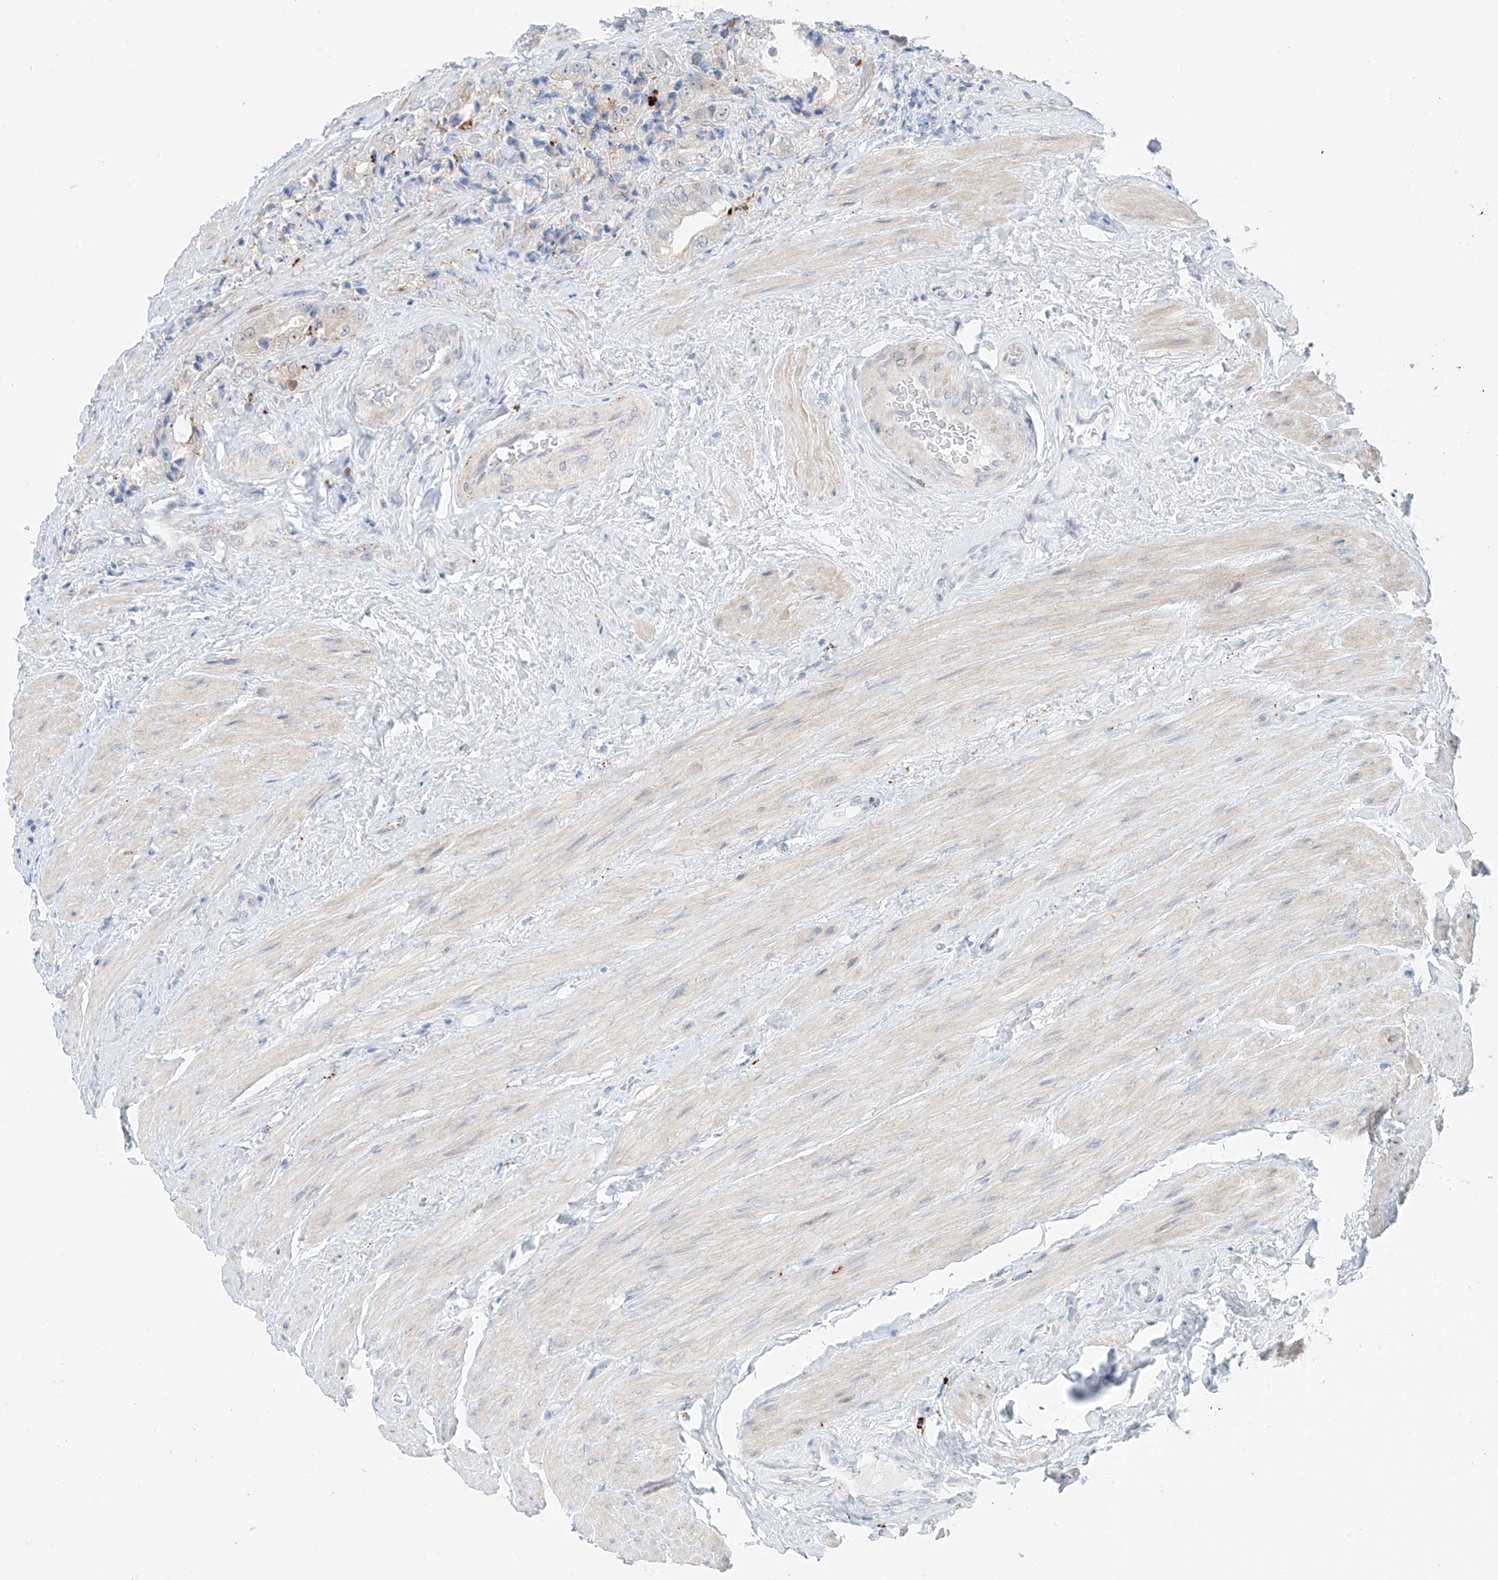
{"staining": {"intensity": "negative", "quantity": "none", "location": "none"}, "tissue": "prostate cancer", "cell_type": "Tumor cells", "image_type": "cancer", "snomed": [{"axis": "morphology", "description": "Adenocarcinoma, High grade"}, {"axis": "topography", "description": "Prostate"}], "caption": "Immunohistochemistry of human prostate cancer reveals no expression in tumor cells. (Stains: DAB (3,3'-diaminobenzidine) immunohistochemistry with hematoxylin counter stain, Microscopy: brightfield microscopy at high magnification).", "gene": "PSPH", "patient": {"sex": "male", "age": 61}}